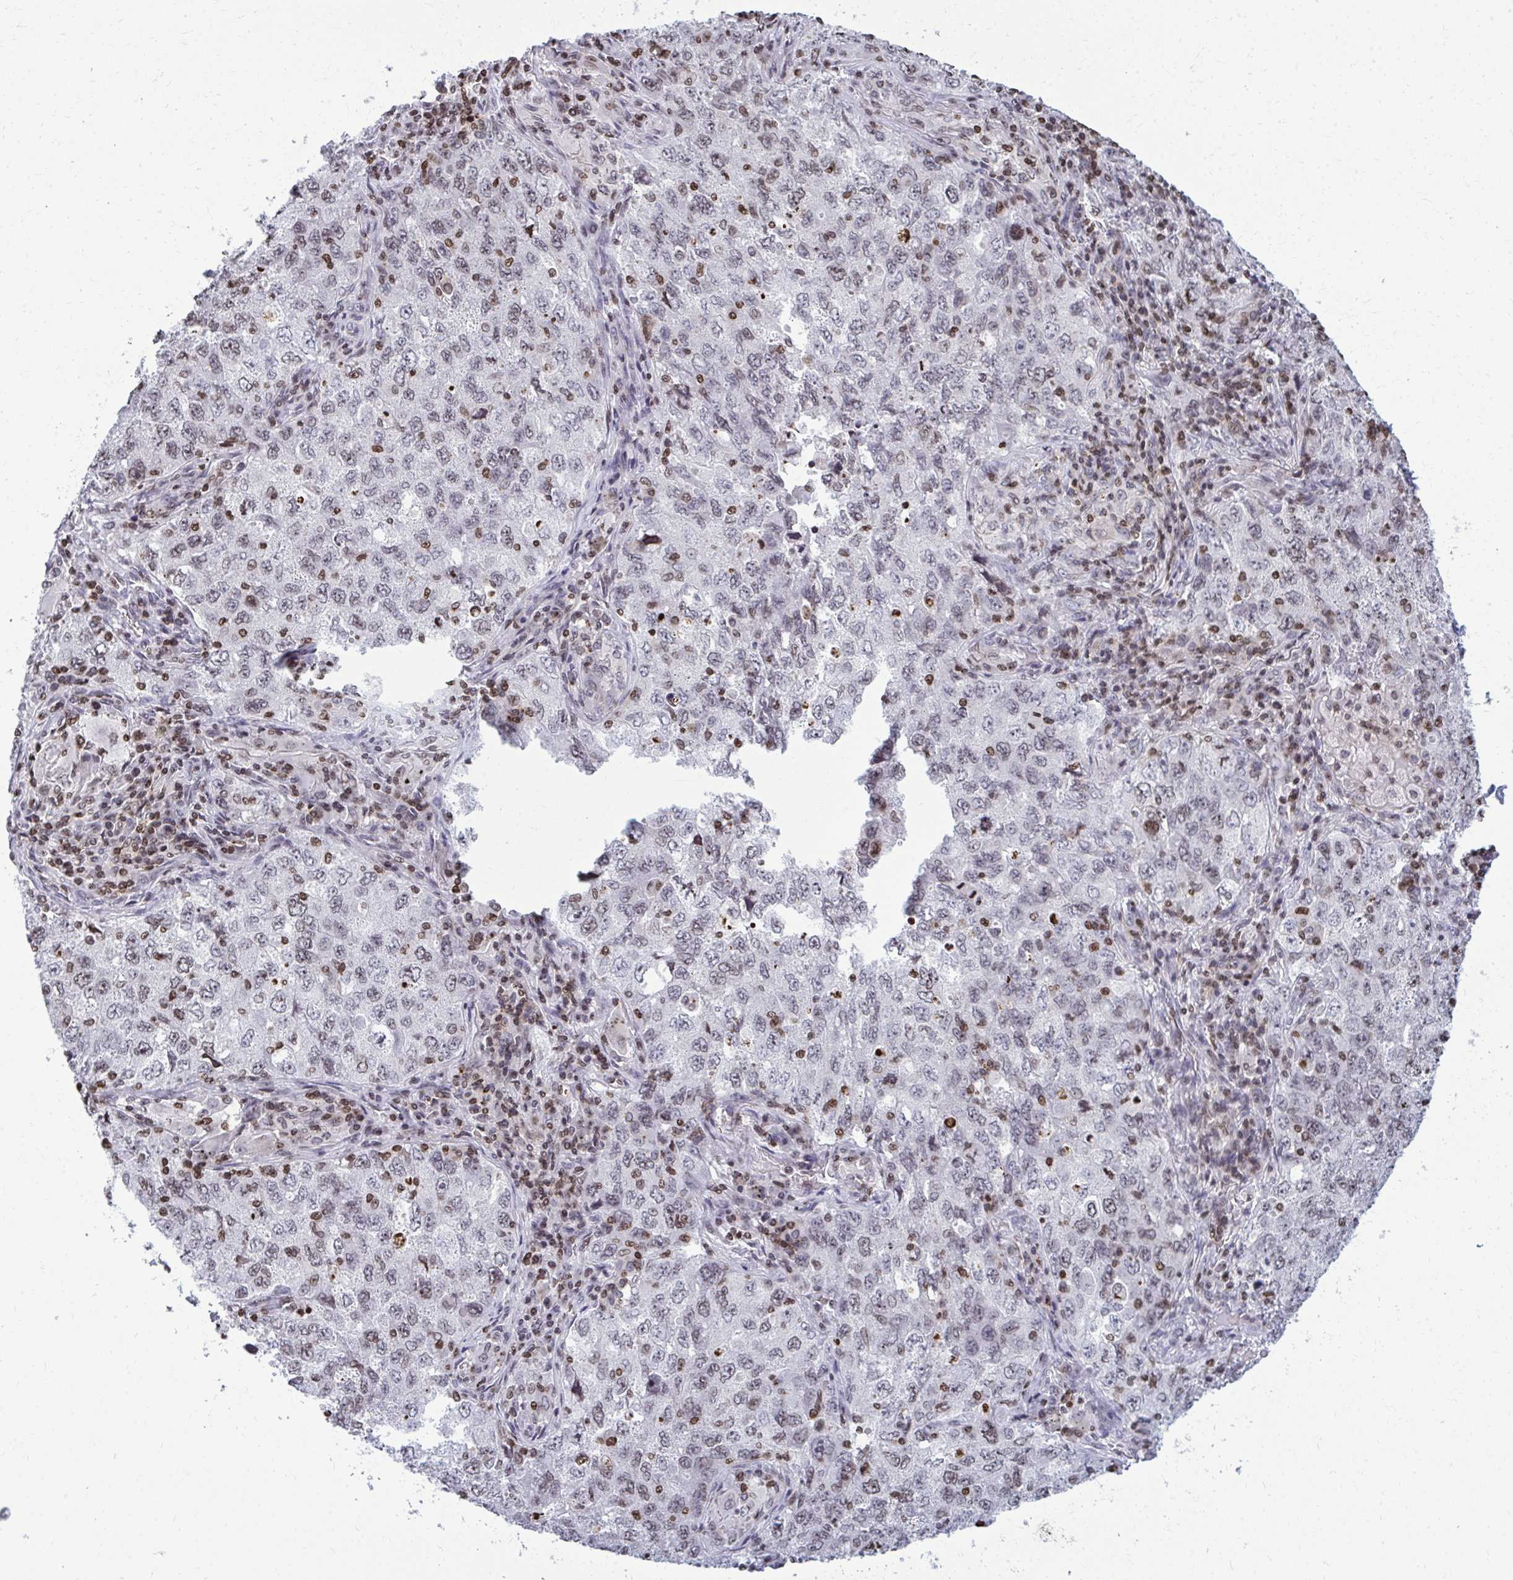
{"staining": {"intensity": "weak", "quantity": "25%-75%", "location": "nuclear"}, "tissue": "lung cancer", "cell_type": "Tumor cells", "image_type": "cancer", "snomed": [{"axis": "morphology", "description": "Adenocarcinoma, NOS"}, {"axis": "topography", "description": "Lung"}], "caption": "This image reveals immunohistochemistry (IHC) staining of lung cancer, with low weak nuclear positivity in approximately 25%-75% of tumor cells.", "gene": "AP5M1", "patient": {"sex": "female", "age": 57}}